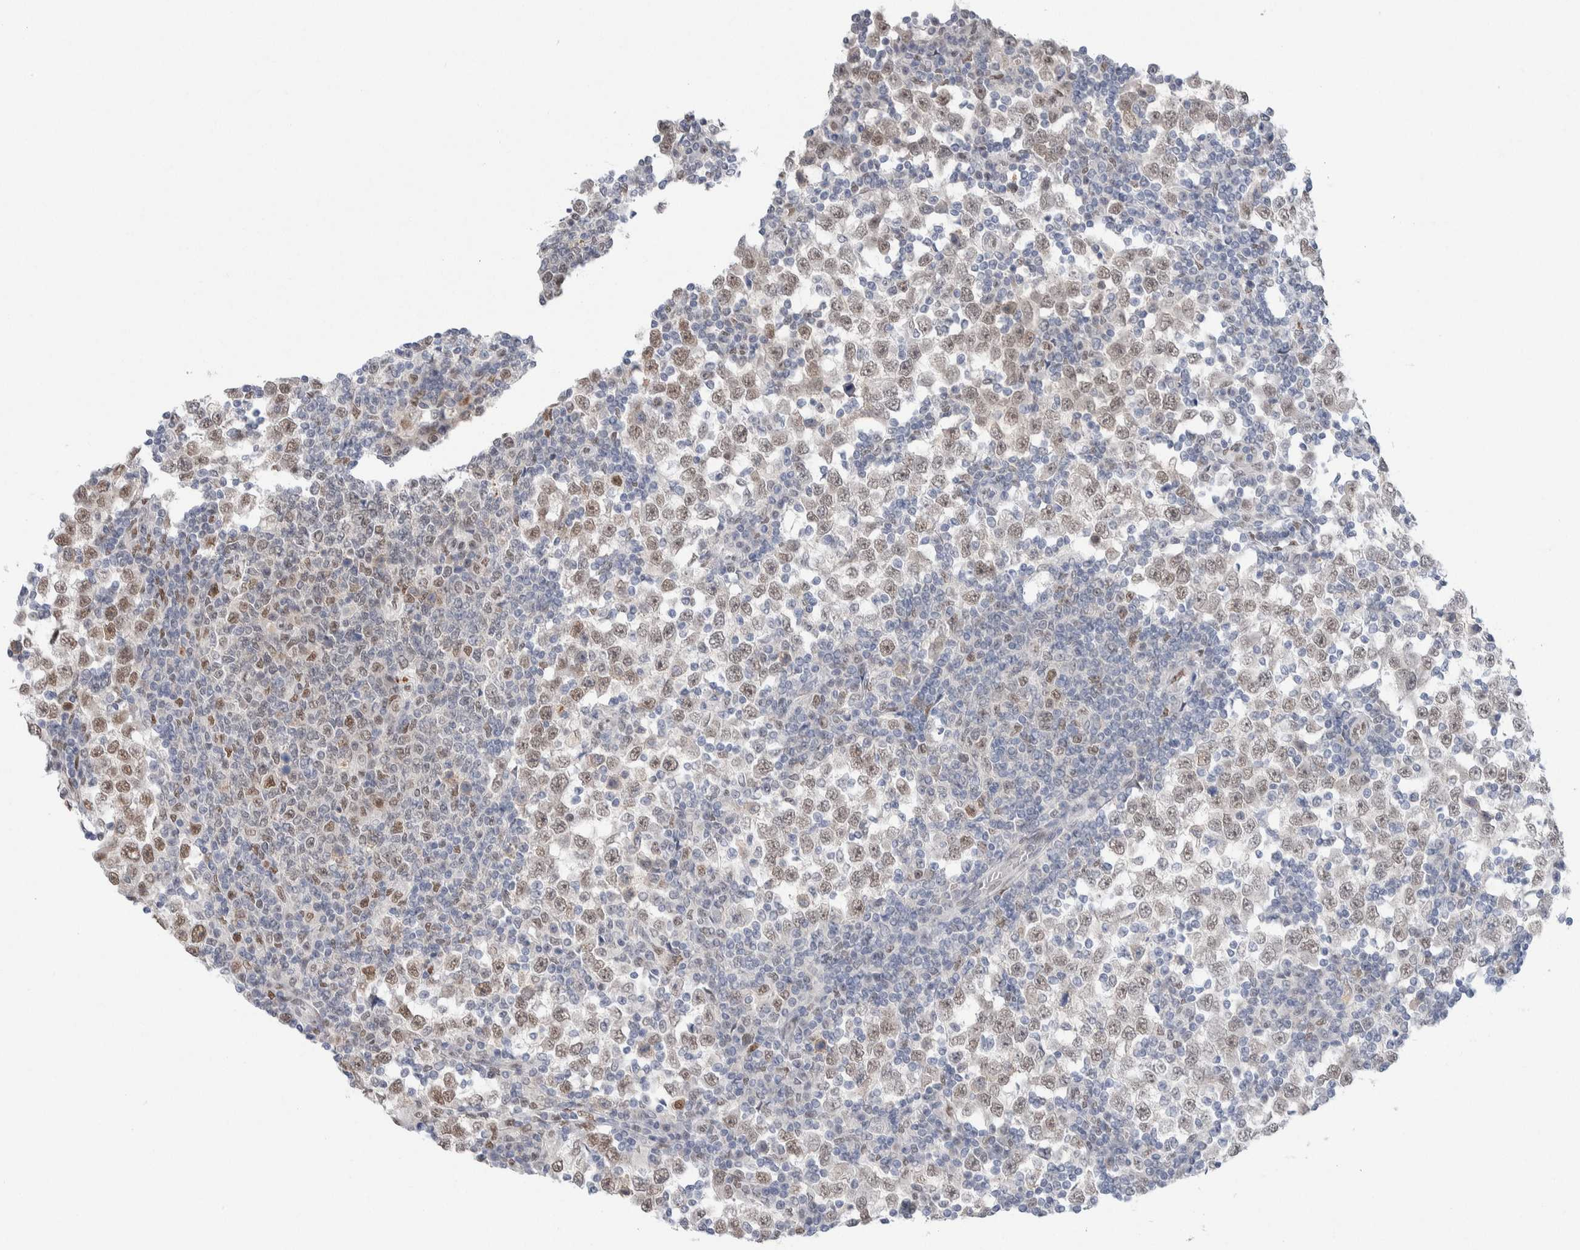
{"staining": {"intensity": "weak", "quantity": "25%-75%", "location": "nuclear"}, "tissue": "testis cancer", "cell_type": "Tumor cells", "image_type": "cancer", "snomed": [{"axis": "morphology", "description": "Seminoma, NOS"}, {"axis": "topography", "description": "Testis"}], "caption": "Weak nuclear protein positivity is present in approximately 25%-75% of tumor cells in testis cancer.", "gene": "PRMT1", "patient": {"sex": "male", "age": 65}}